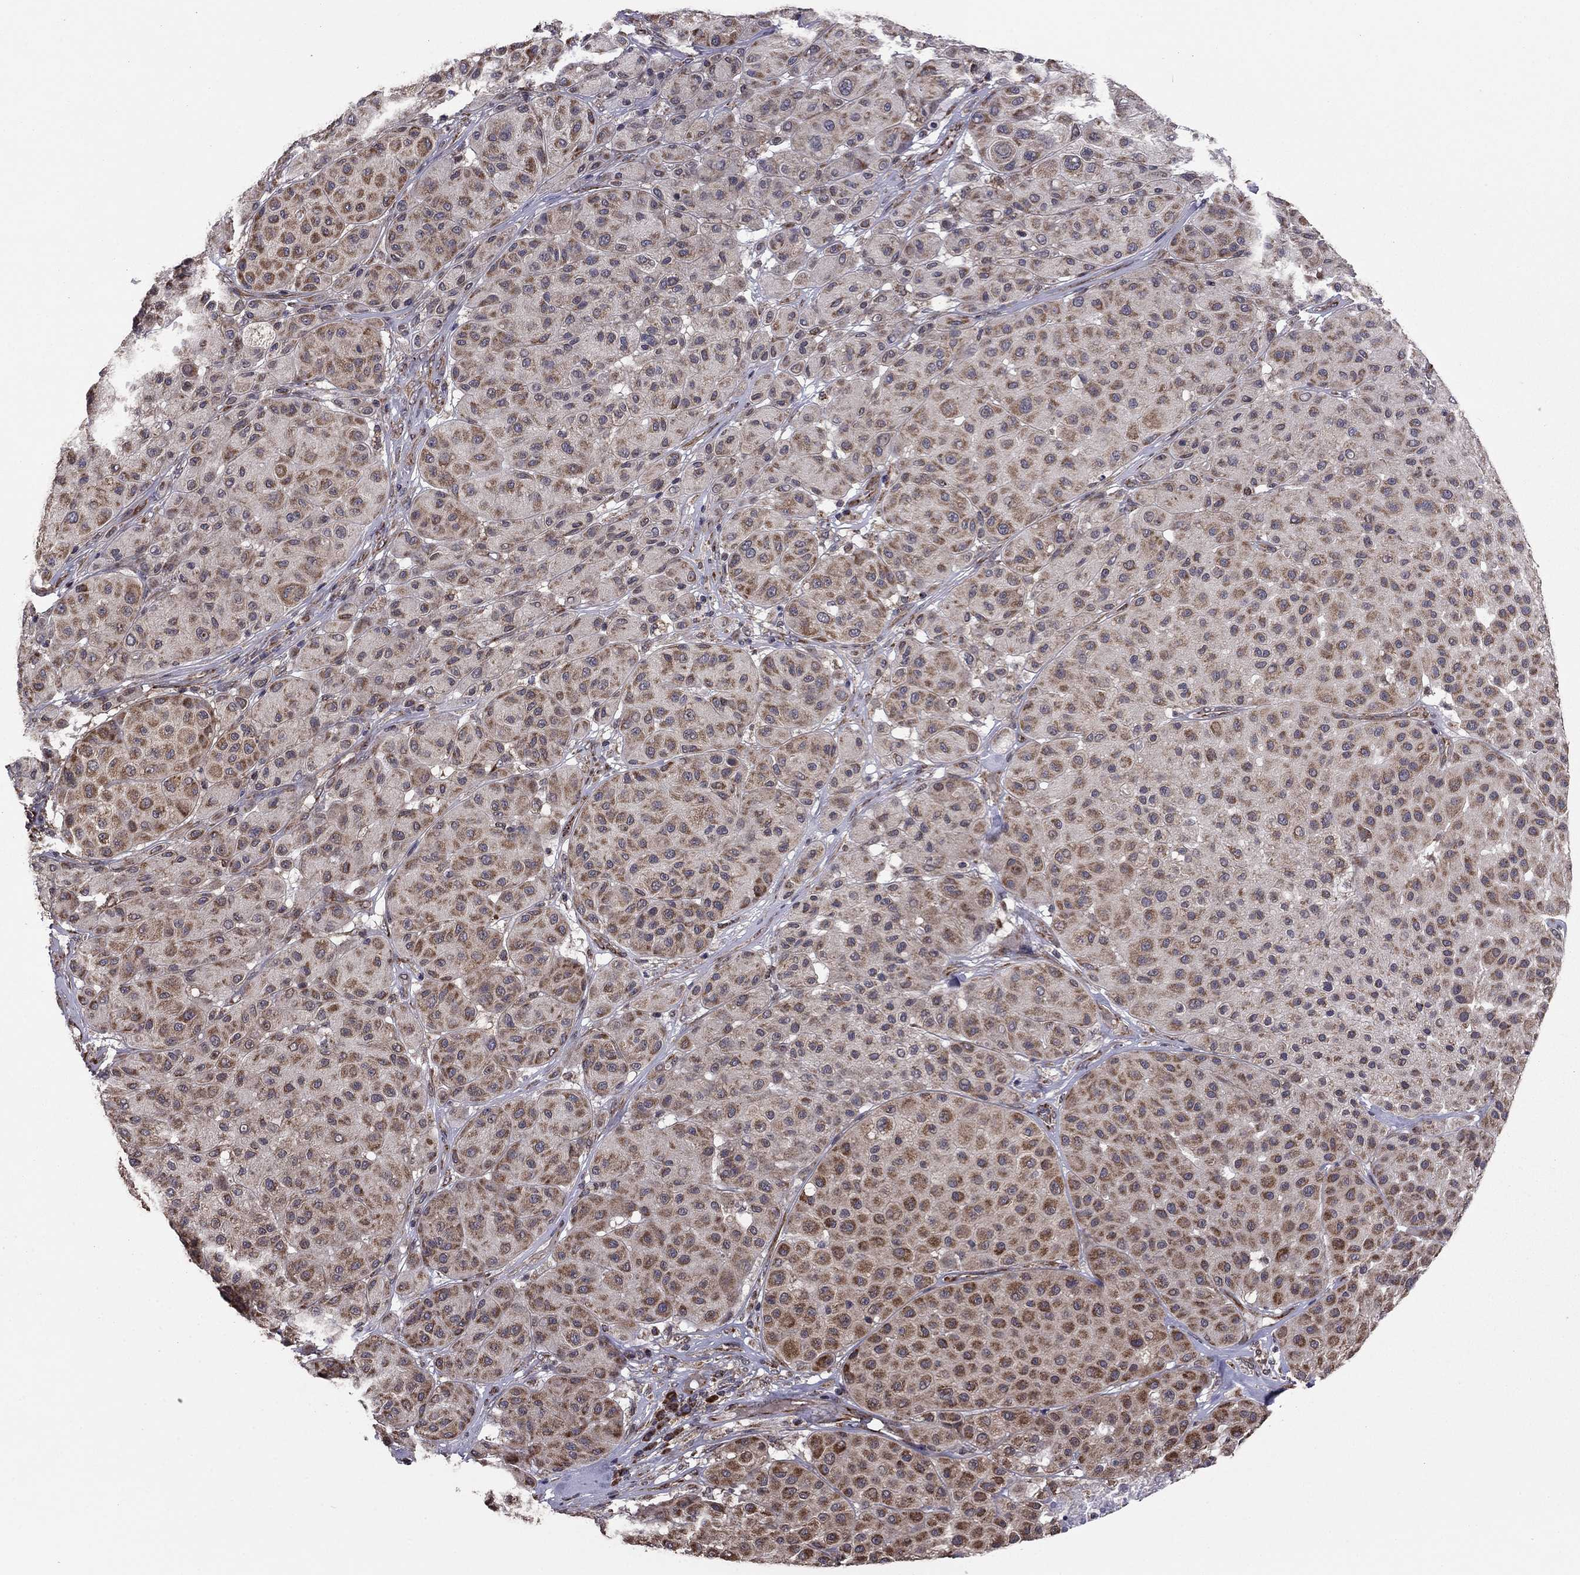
{"staining": {"intensity": "strong", "quantity": "25%-75%", "location": "cytoplasmic/membranous"}, "tissue": "melanoma", "cell_type": "Tumor cells", "image_type": "cancer", "snomed": [{"axis": "morphology", "description": "Malignant melanoma, Metastatic site"}, {"axis": "topography", "description": "Smooth muscle"}], "caption": "Protein staining by immunohistochemistry (IHC) demonstrates strong cytoplasmic/membranous expression in about 25%-75% of tumor cells in malignant melanoma (metastatic site).", "gene": "NKIRAS1", "patient": {"sex": "male", "age": 41}}